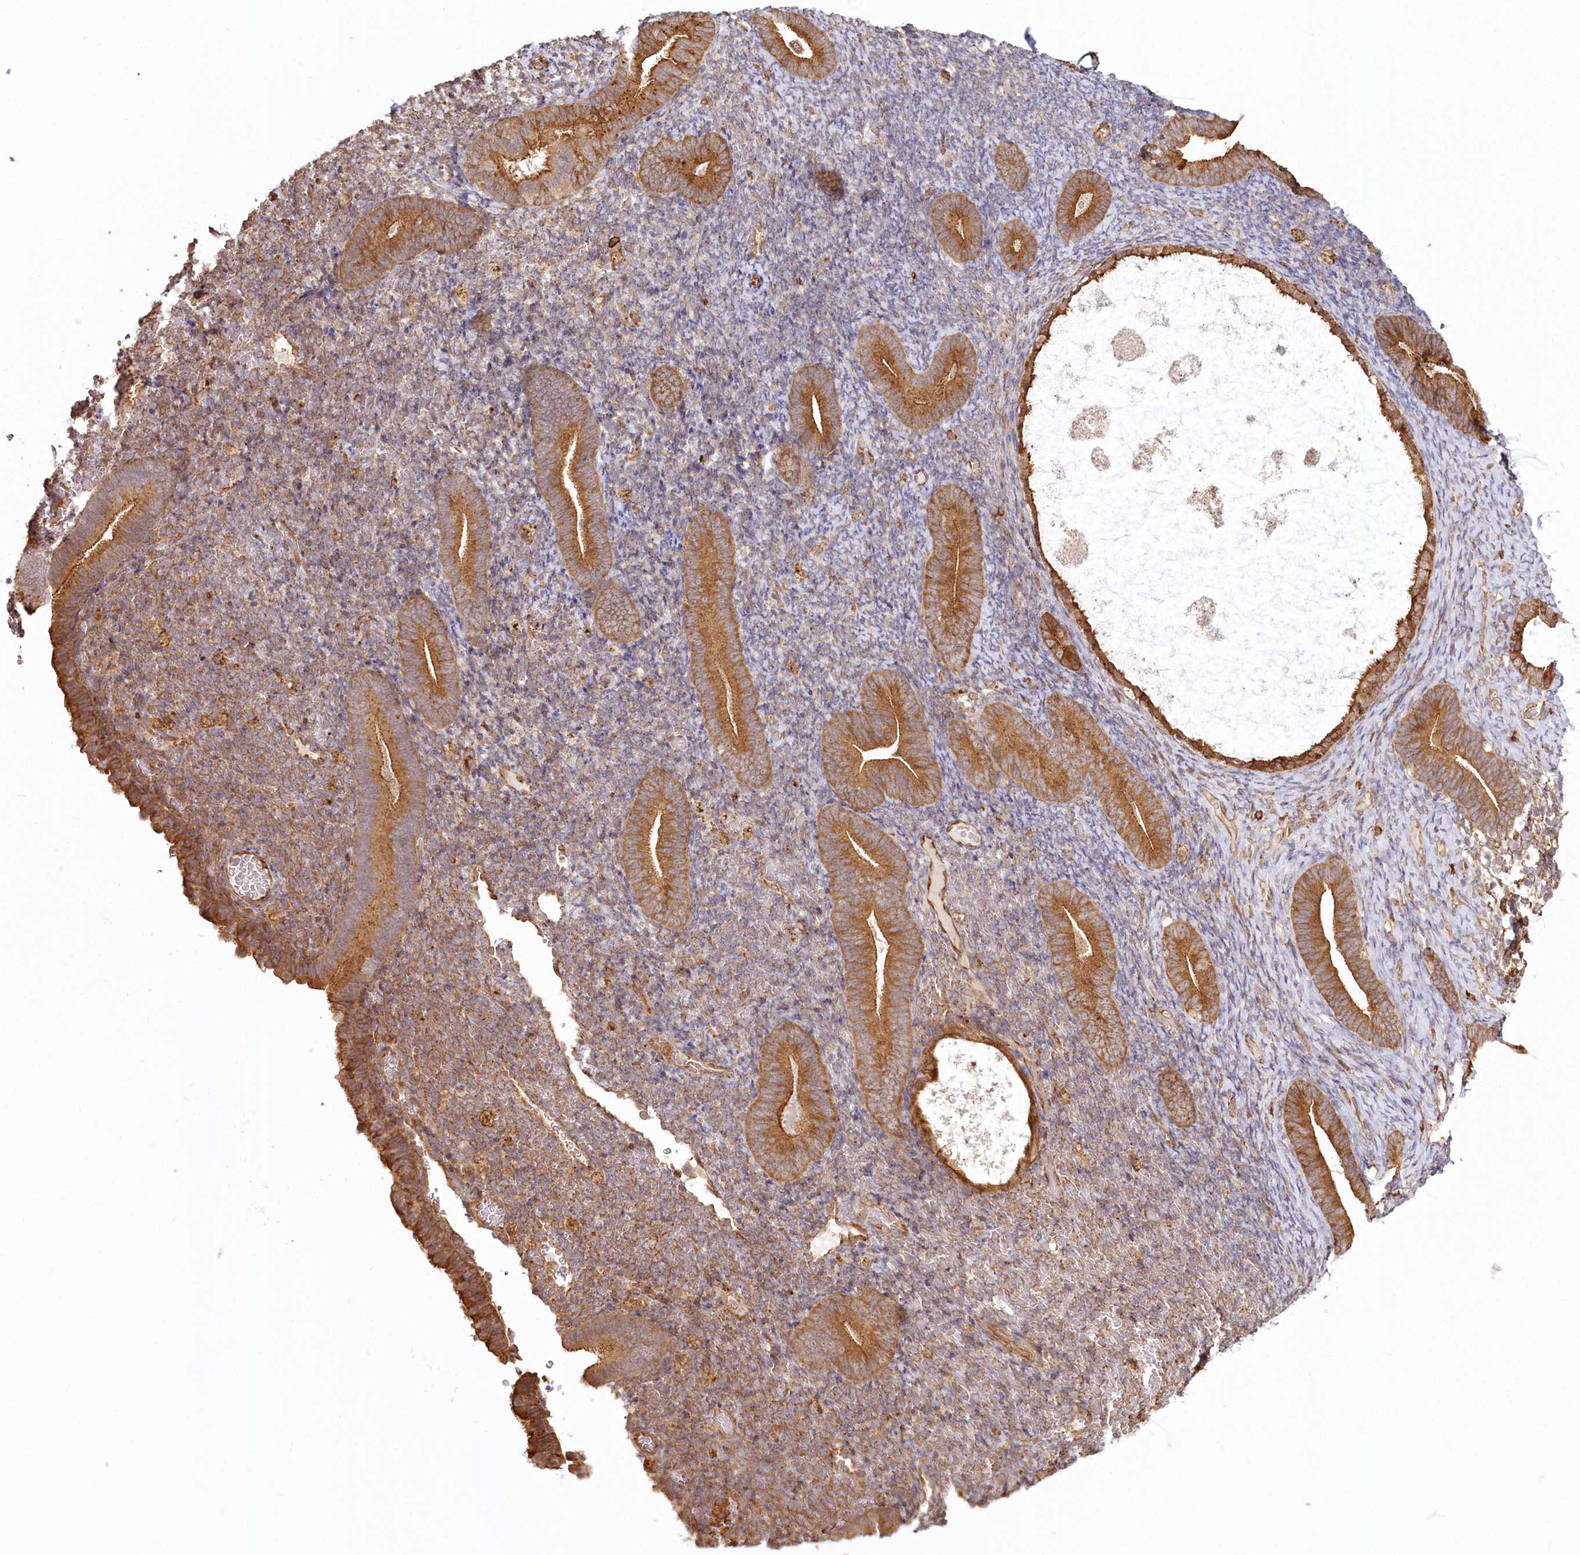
{"staining": {"intensity": "moderate", "quantity": "<25%", "location": "cytoplasmic/membranous"}, "tissue": "endometrium", "cell_type": "Cells in endometrial stroma", "image_type": "normal", "snomed": [{"axis": "morphology", "description": "Normal tissue, NOS"}, {"axis": "topography", "description": "Endometrium"}], "caption": "Benign endometrium exhibits moderate cytoplasmic/membranous expression in about <25% of cells in endometrial stroma, visualized by immunohistochemistry. (DAB IHC with brightfield microscopy, high magnification).", "gene": "FAM13A", "patient": {"sex": "female", "age": 51}}